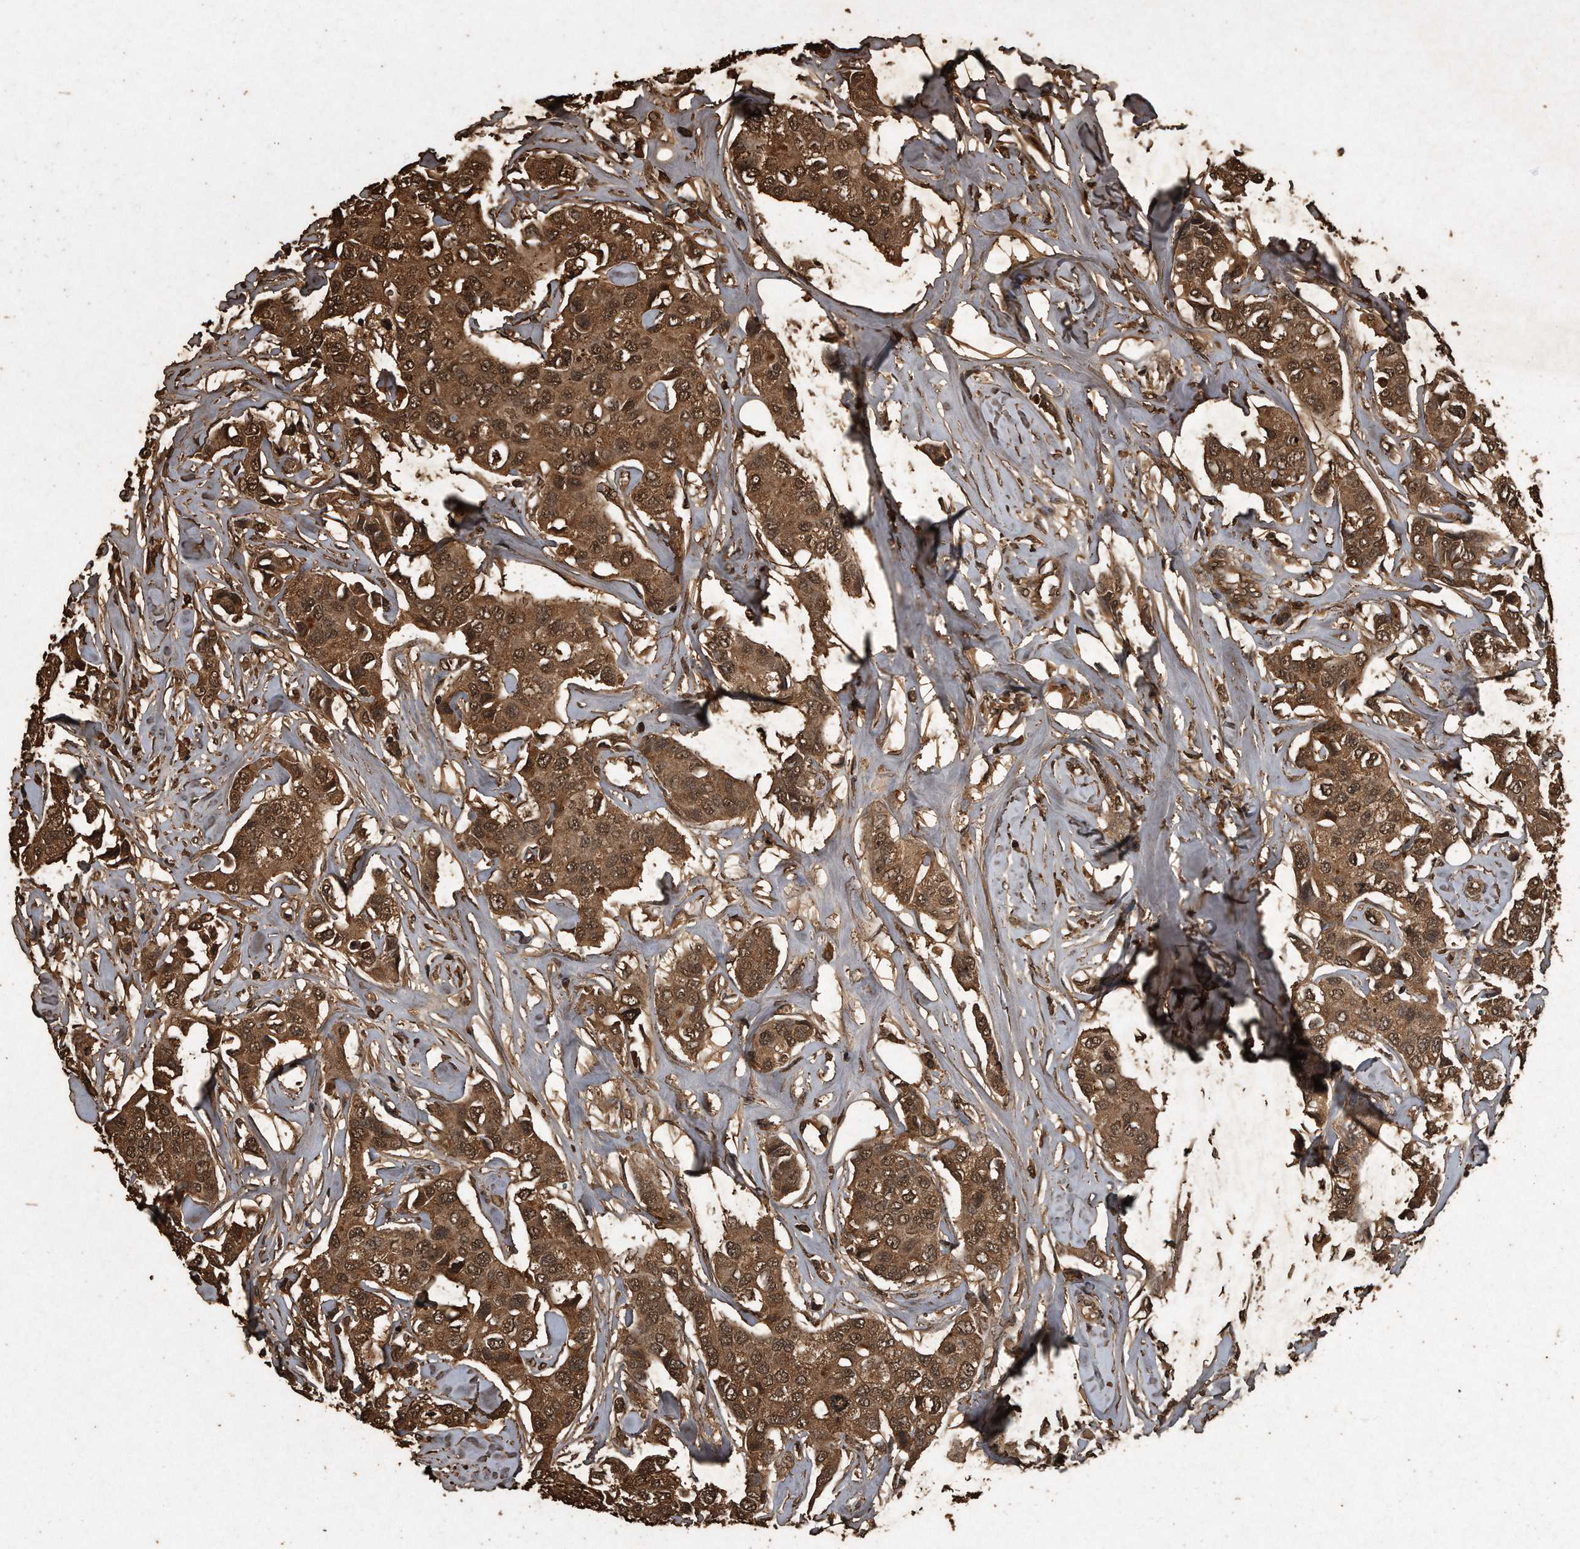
{"staining": {"intensity": "strong", "quantity": ">75%", "location": "cytoplasmic/membranous,nuclear"}, "tissue": "breast cancer", "cell_type": "Tumor cells", "image_type": "cancer", "snomed": [{"axis": "morphology", "description": "Duct carcinoma"}, {"axis": "topography", "description": "Breast"}], "caption": "This is an image of IHC staining of breast cancer, which shows strong positivity in the cytoplasmic/membranous and nuclear of tumor cells.", "gene": "CFLAR", "patient": {"sex": "female", "age": 80}}